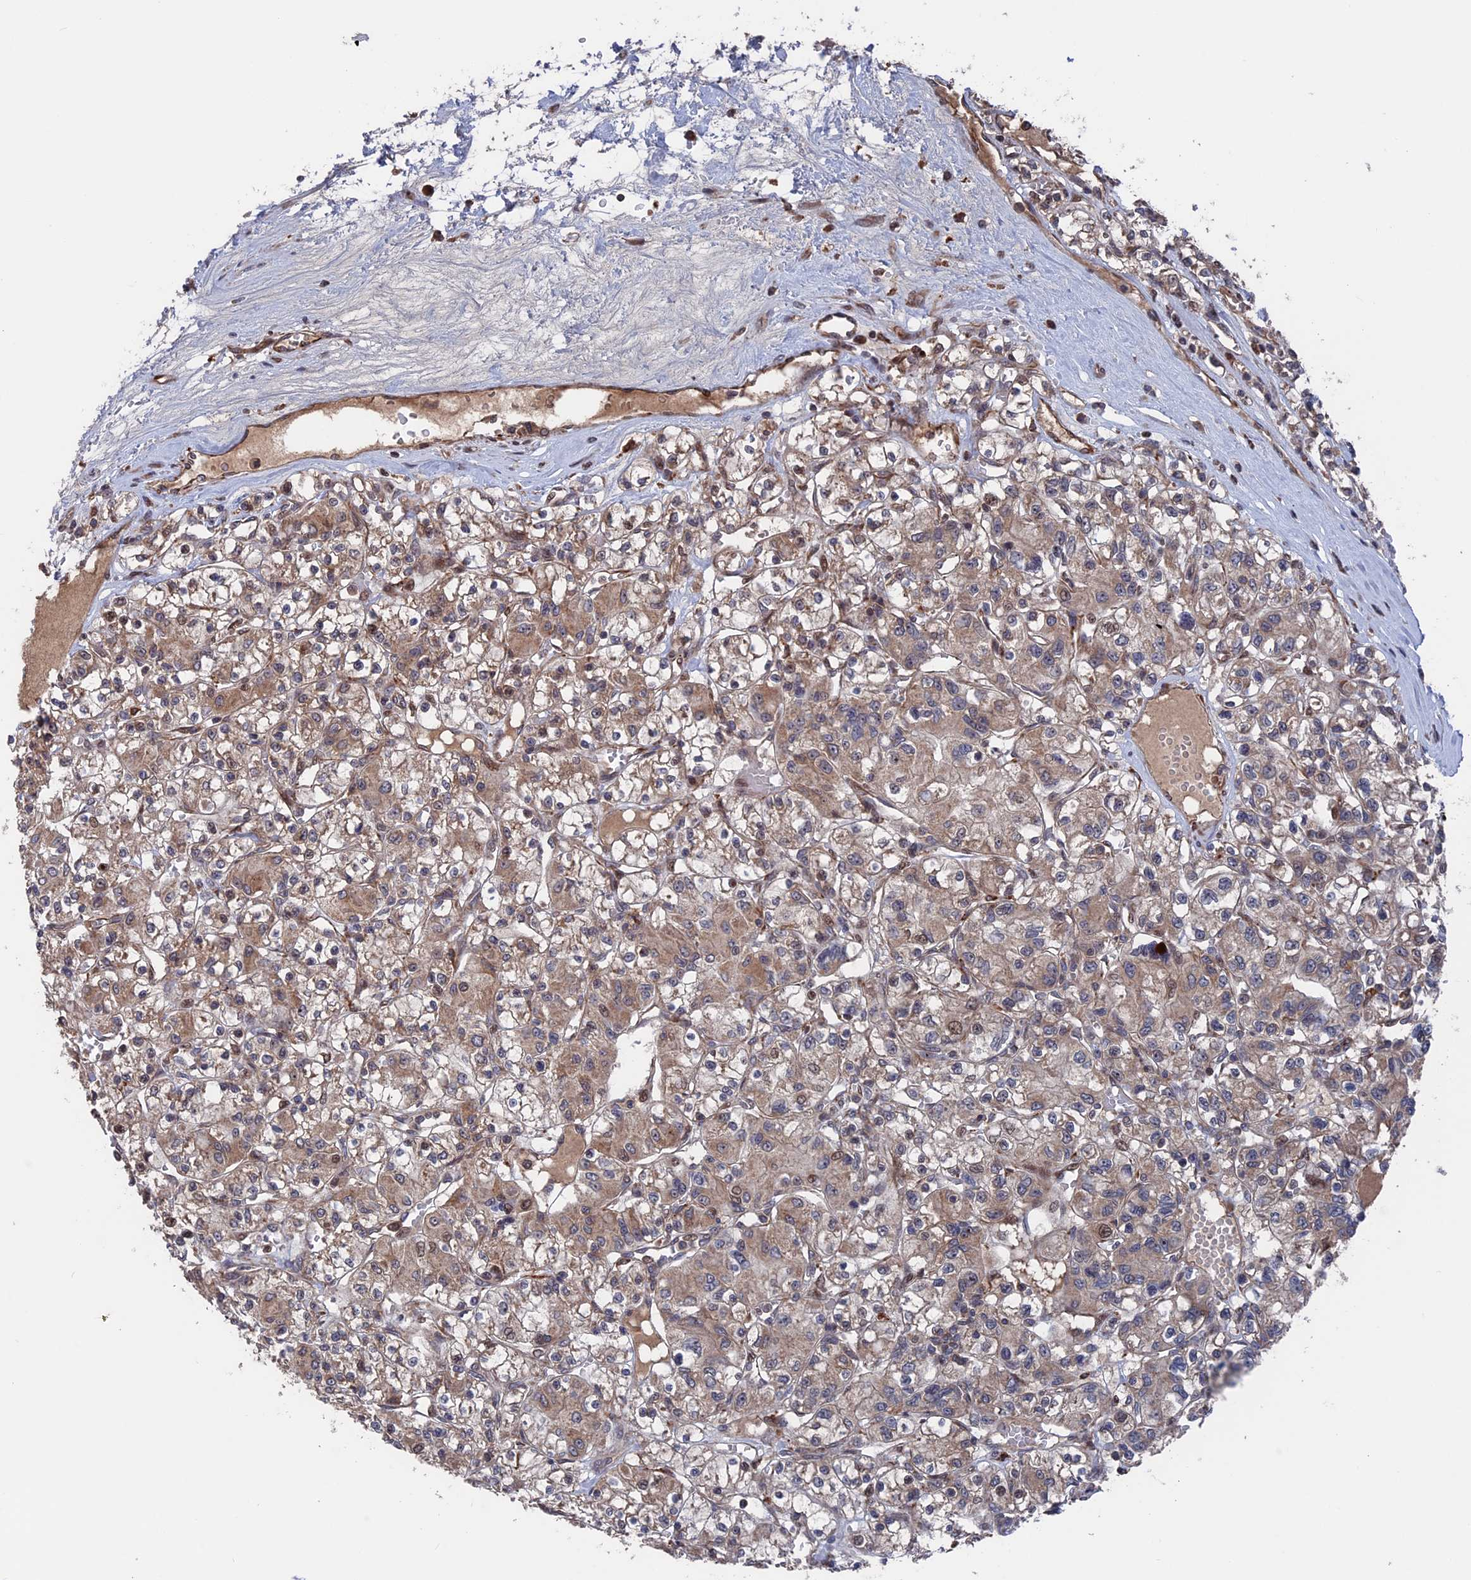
{"staining": {"intensity": "weak", "quantity": ">75%", "location": "cytoplasmic/membranous"}, "tissue": "renal cancer", "cell_type": "Tumor cells", "image_type": "cancer", "snomed": [{"axis": "morphology", "description": "Adenocarcinoma, NOS"}, {"axis": "topography", "description": "Kidney"}], "caption": "Human adenocarcinoma (renal) stained with a brown dye shows weak cytoplasmic/membranous positive staining in about >75% of tumor cells.", "gene": "PLA2G15", "patient": {"sex": "female", "age": 59}}